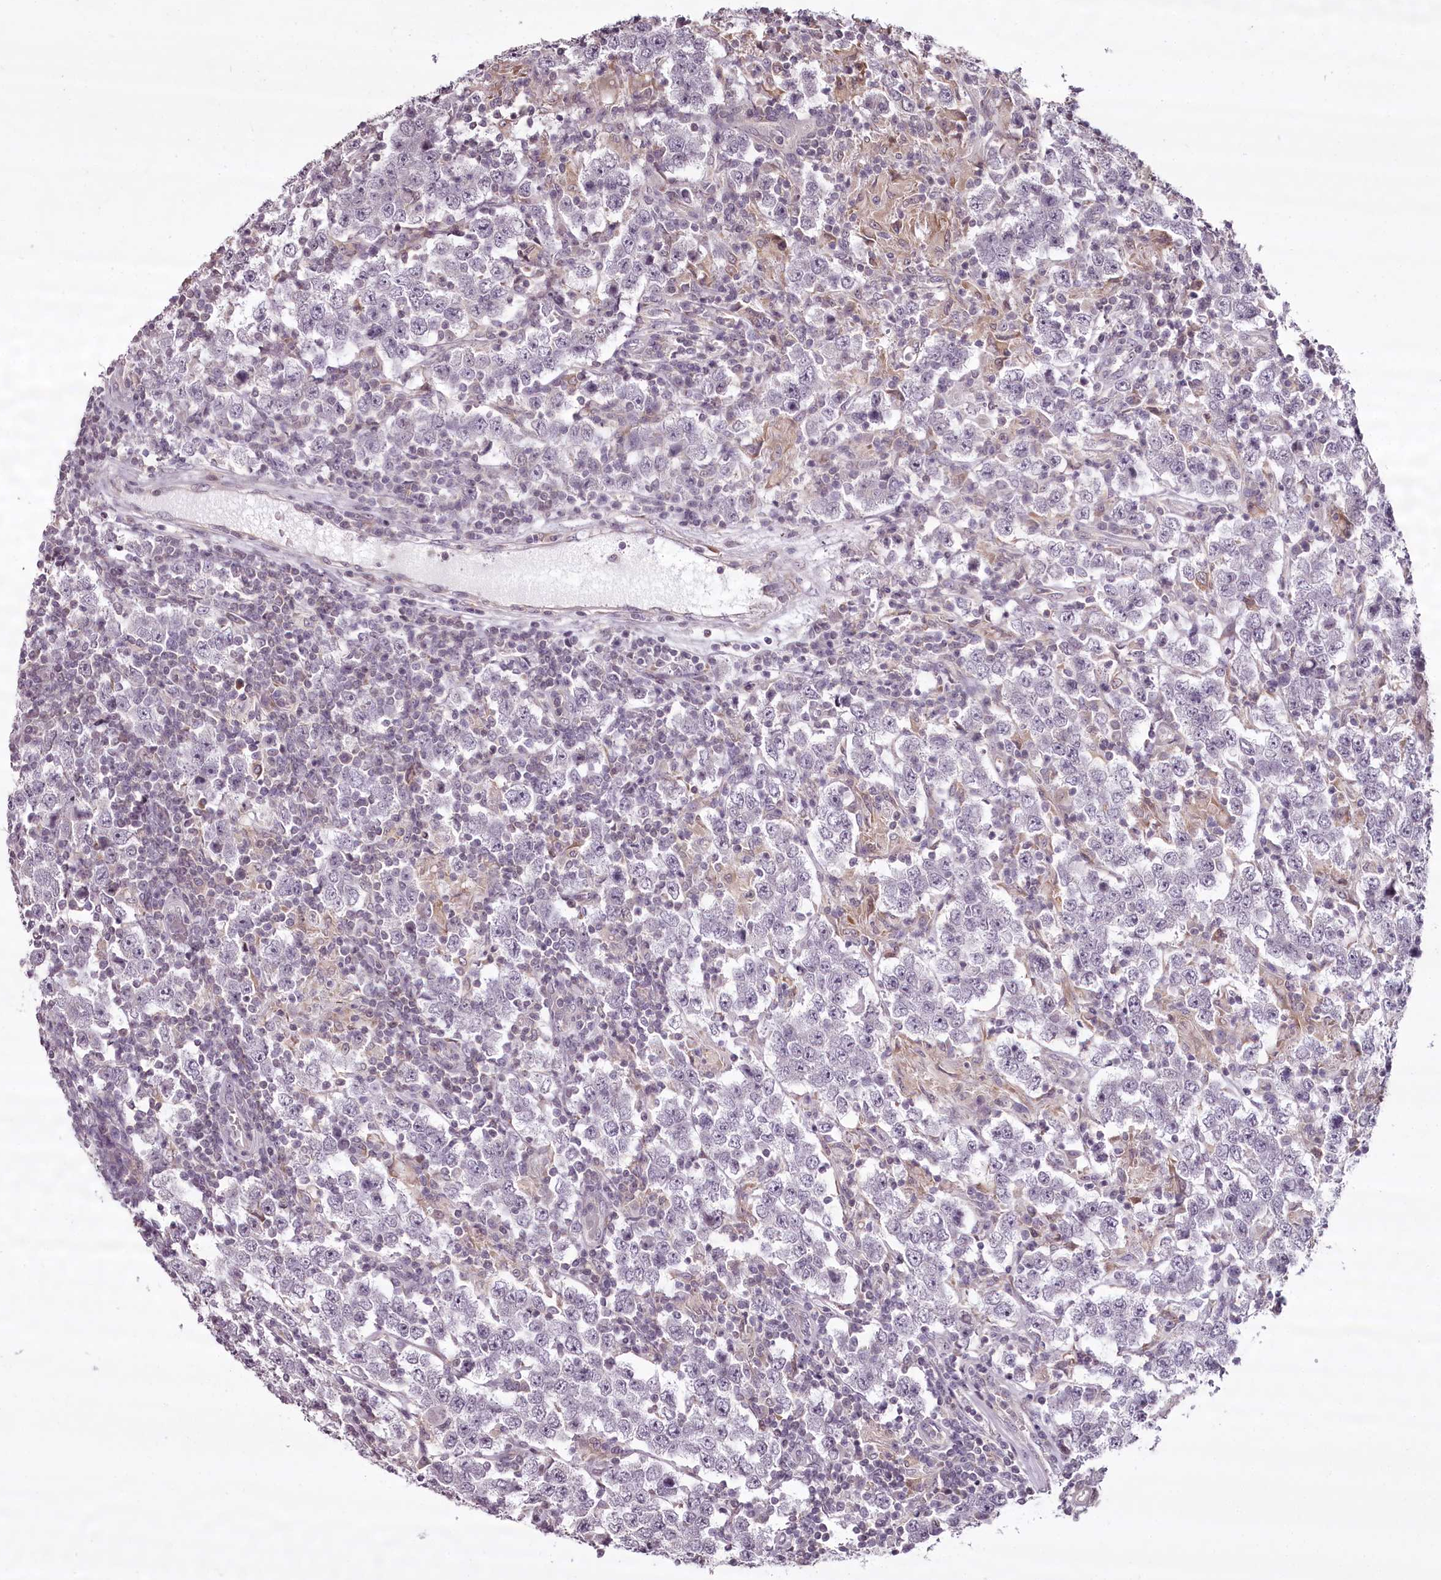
{"staining": {"intensity": "negative", "quantity": "none", "location": "none"}, "tissue": "testis cancer", "cell_type": "Tumor cells", "image_type": "cancer", "snomed": [{"axis": "morphology", "description": "Normal tissue, NOS"}, {"axis": "morphology", "description": "Urothelial carcinoma, High grade"}, {"axis": "morphology", "description": "Seminoma, NOS"}, {"axis": "morphology", "description": "Carcinoma, Embryonal, NOS"}, {"axis": "topography", "description": "Urinary bladder"}, {"axis": "topography", "description": "Testis"}], "caption": "This is a photomicrograph of immunohistochemistry (IHC) staining of testis cancer, which shows no staining in tumor cells. (IHC, brightfield microscopy, high magnification).", "gene": "CCDC92", "patient": {"sex": "male", "age": 41}}